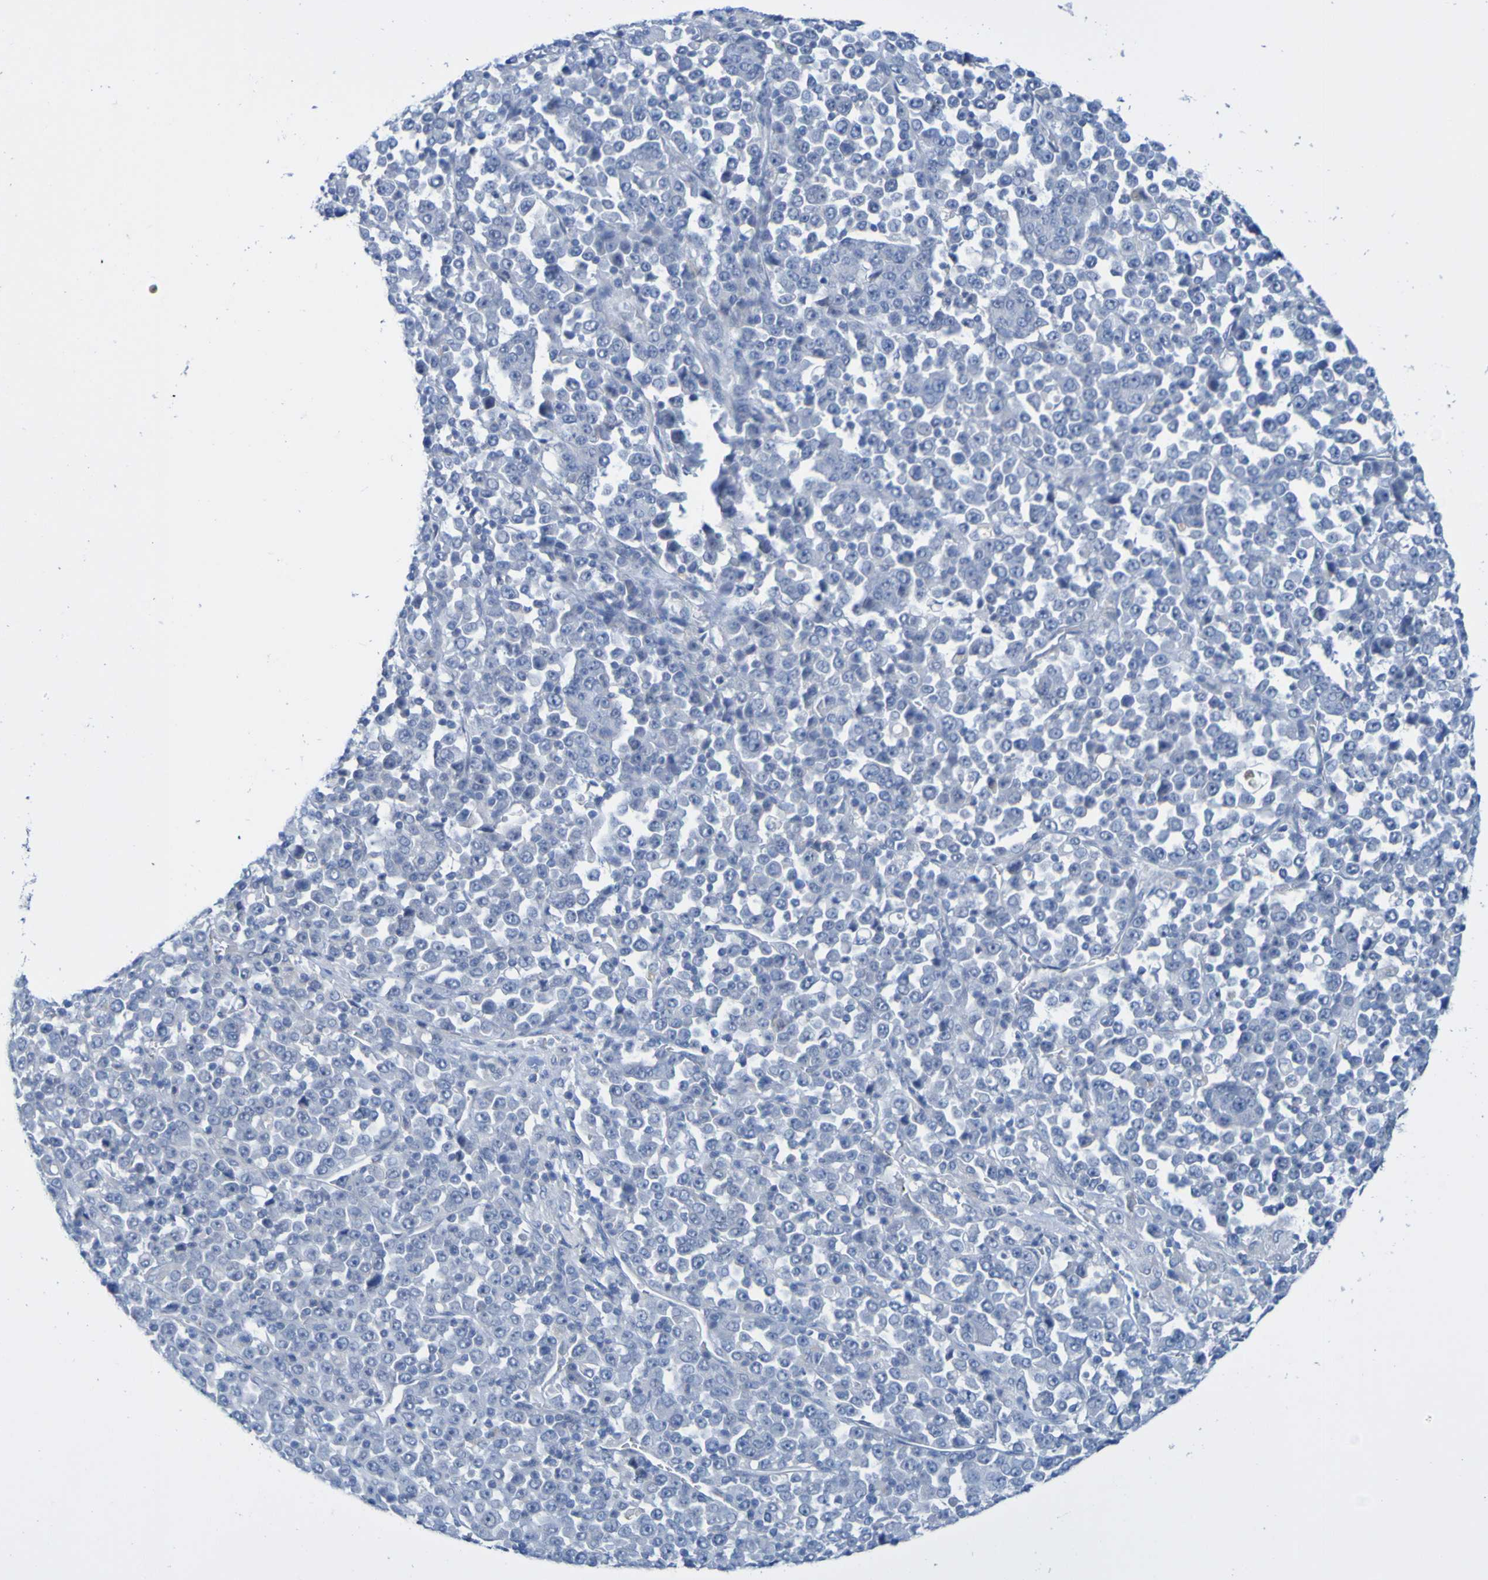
{"staining": {"intensity": "negative", "quantity": "none", "location": "none"}, "tissue": "stomach cancer", "cell_type": "Tumor cells", "image_type": "cancer", "snomed": [{"axis": "morphology", "description": "Normal tissue, NOS"}, {"axis": "morphology", "description": "Adenocarcinoma, NOS"}, {"axis": "topography", "description": "Stomach, upper"}, {"axis": "topography", "description": "Stomach"}], "caption": "An image of human stomach adenocarcinoma is negative for staining in tumor cells.", "gene": "ACMSD", "patient": {"sex": "male", "age": 59}}